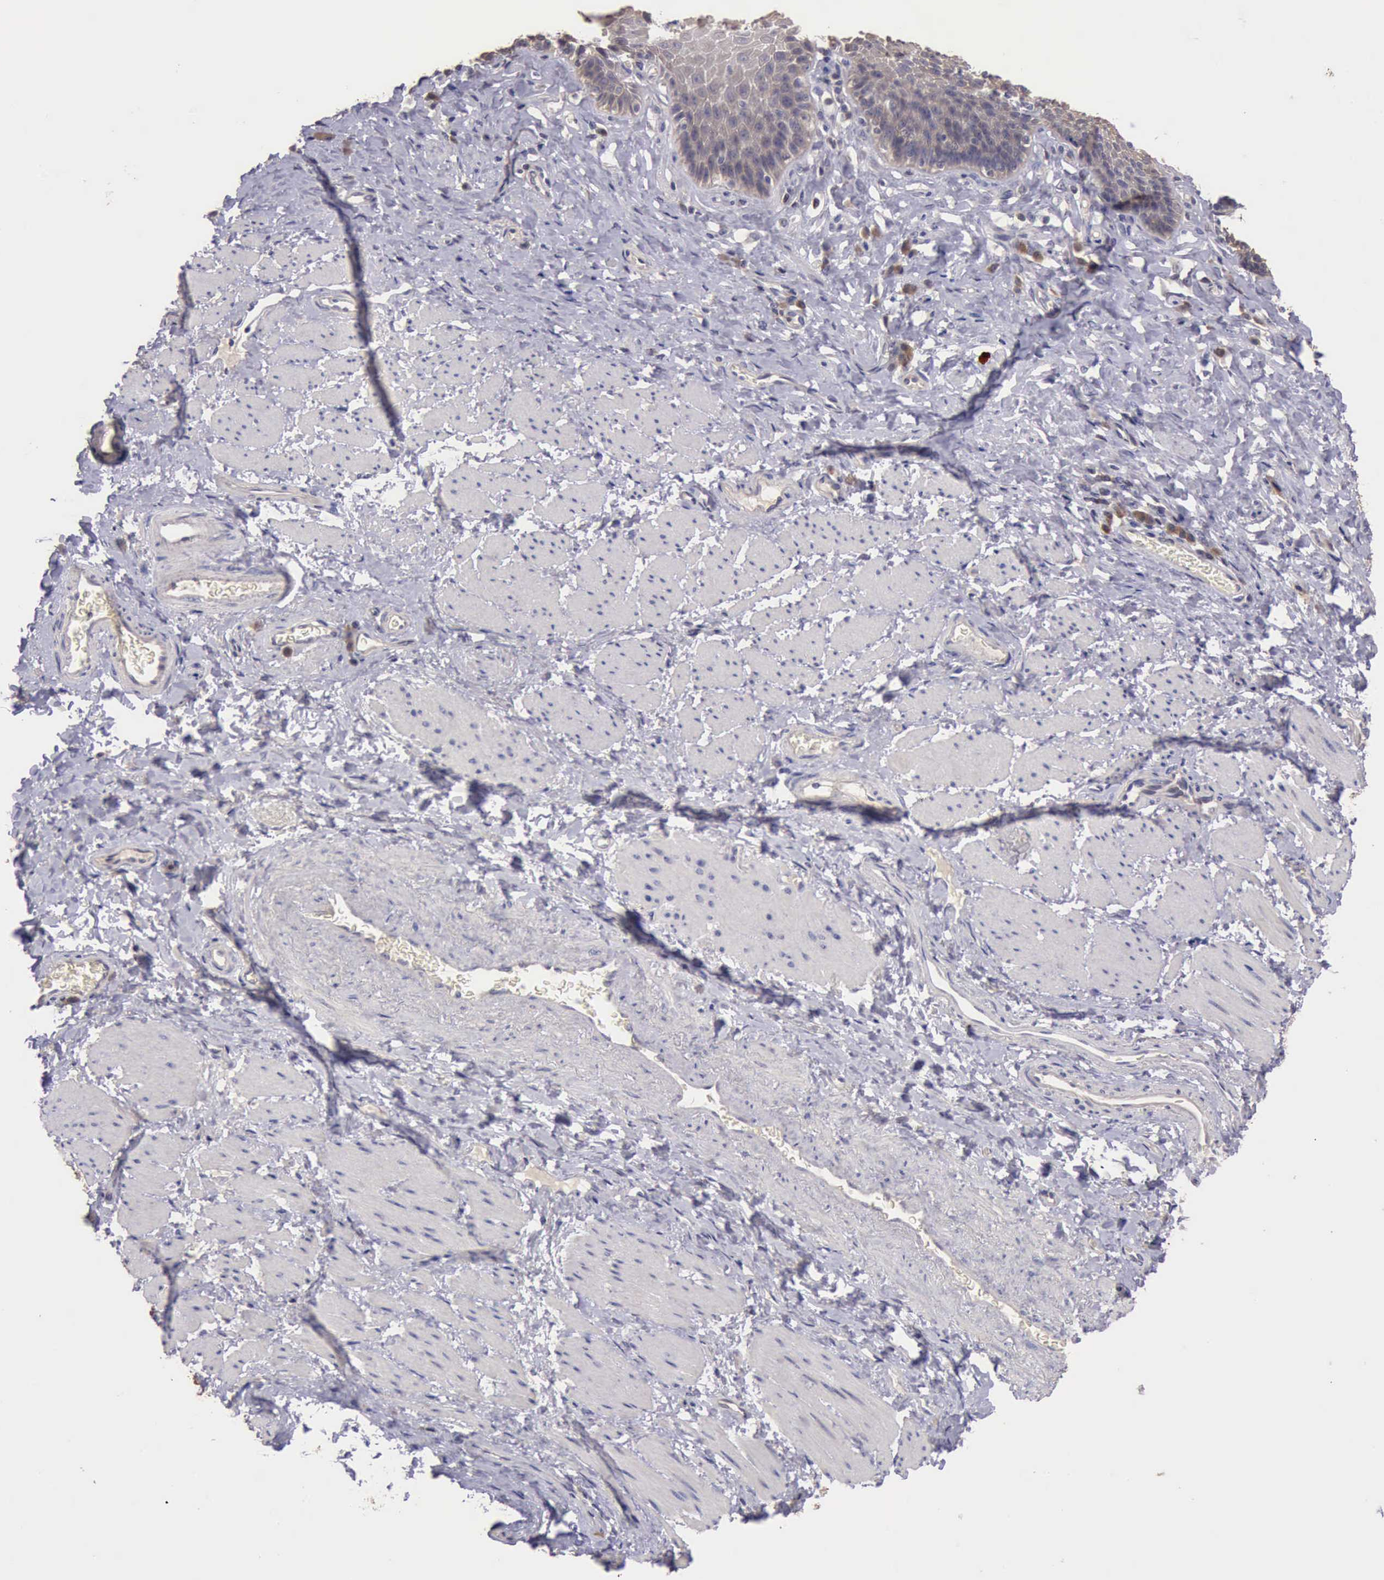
{"staining": {"intensity": "negative", "quantity": "none", "location": "none"}, "tissue": "esophagus", "cell_type": "Squamous epithelial cells", "image_type": "normal", "snomed": [{"axis": "morphology", "description": "Normal tissue, NOS"}, {"axis": "topography", "description": "Esophagus"}], "caption": "Histopathology image shows no protein expression in squamous epithelial cells of benign esophagus. (Stains: DAB (3,3'-diaminobenzidine) immunohistochemistry (IHC) with hematoxylin counter stain, Microscopy: brightfield microscopy at high magnification).", "gene": "RAB39B", "patient": {"sex": "female", "age": 61}}